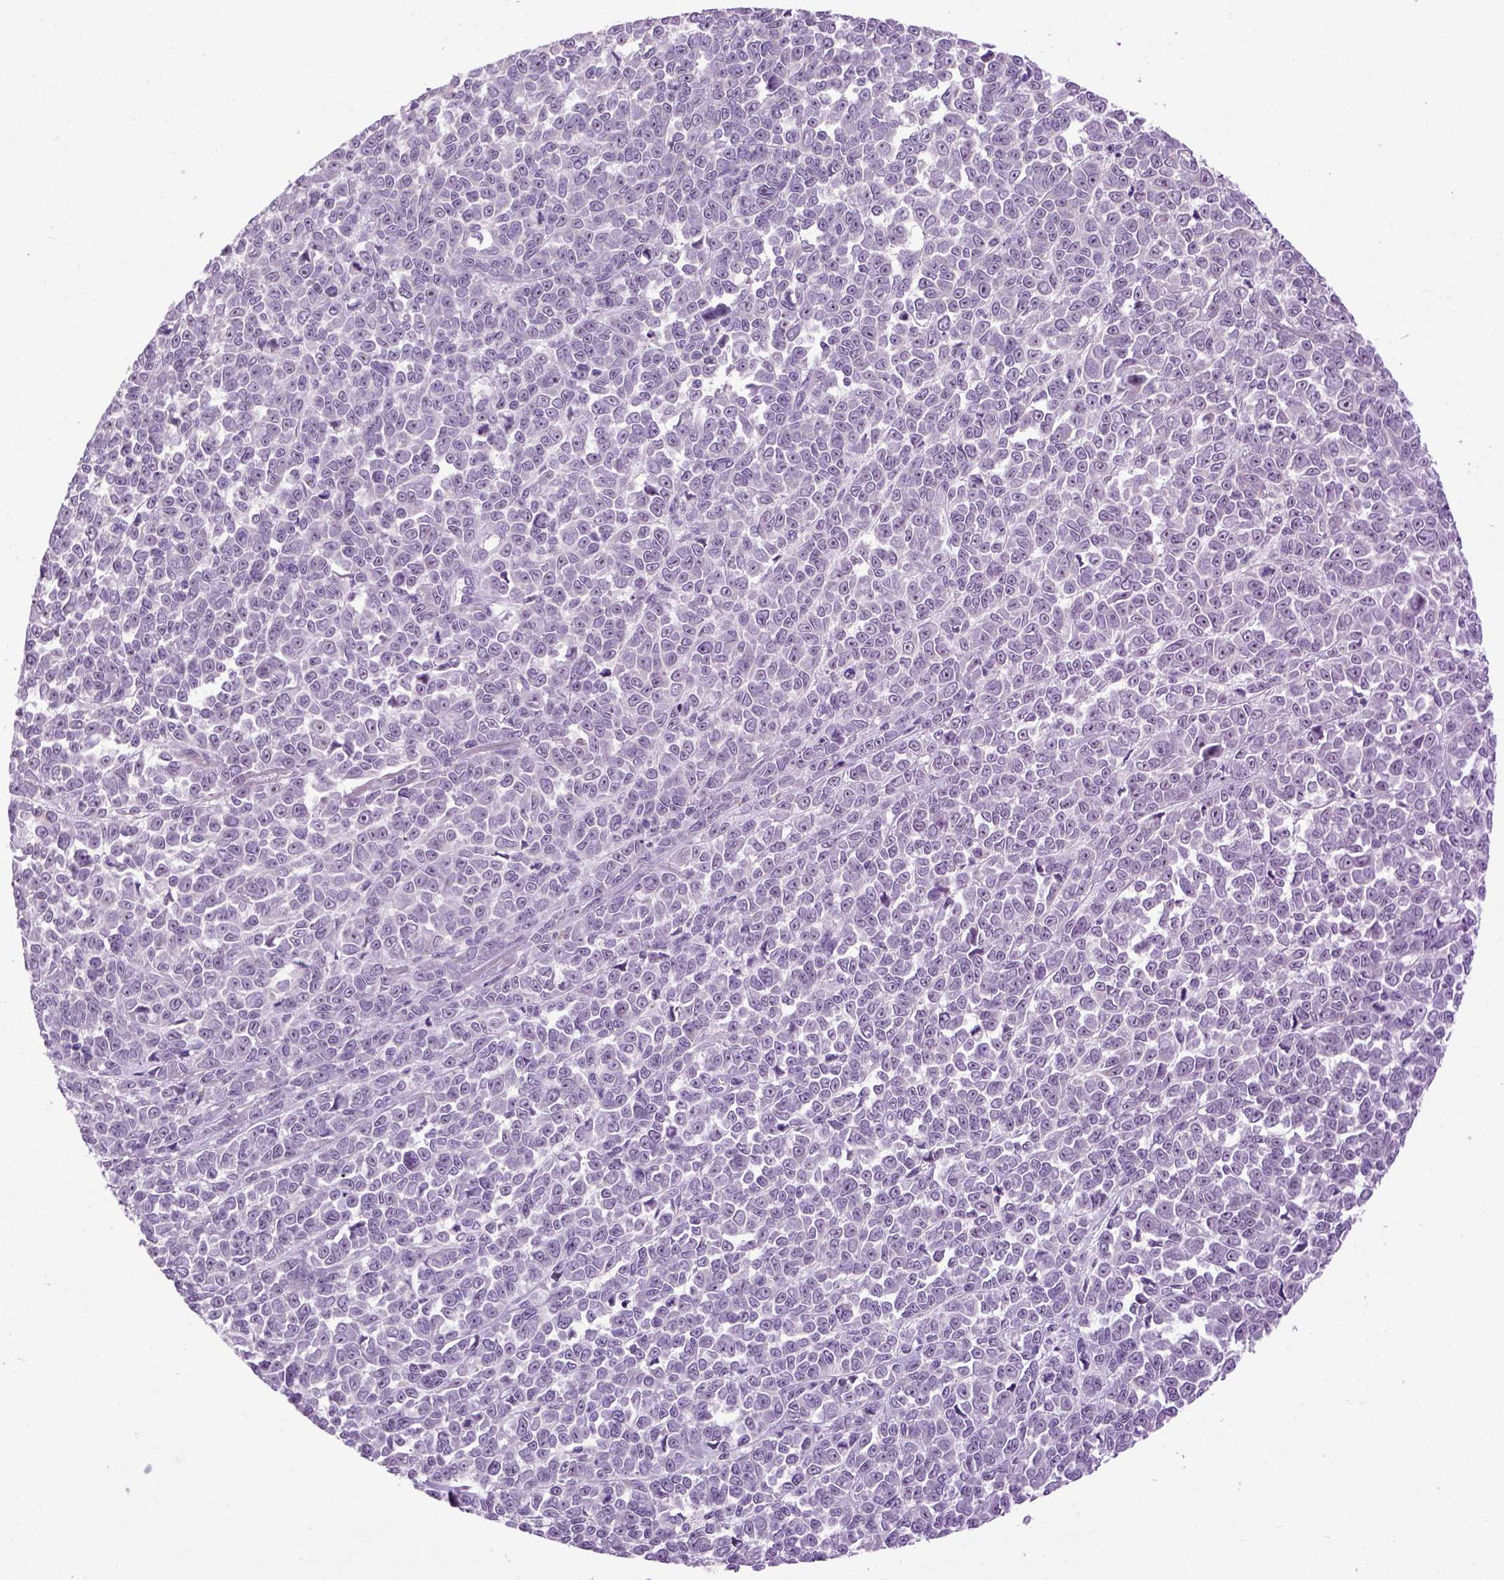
{"staining": {"intensity": "negative", "quantity": "none", "location": "none"}, "tissue": "melanoma", "cell_type": "Tumor cells", "image_type": "cancer", "snomed": [{"axis": "morphology", "description": "Malignant melanoma, NOS"}, {"axis": "topography", "description": "Skin"}], "caption": "Melanoma stained for a protein using immunohistochemistry (IHC) demonstrates no staining tumor cells.", "gene": "UTP4", "patient": {"sex": "female", "age": 95}}